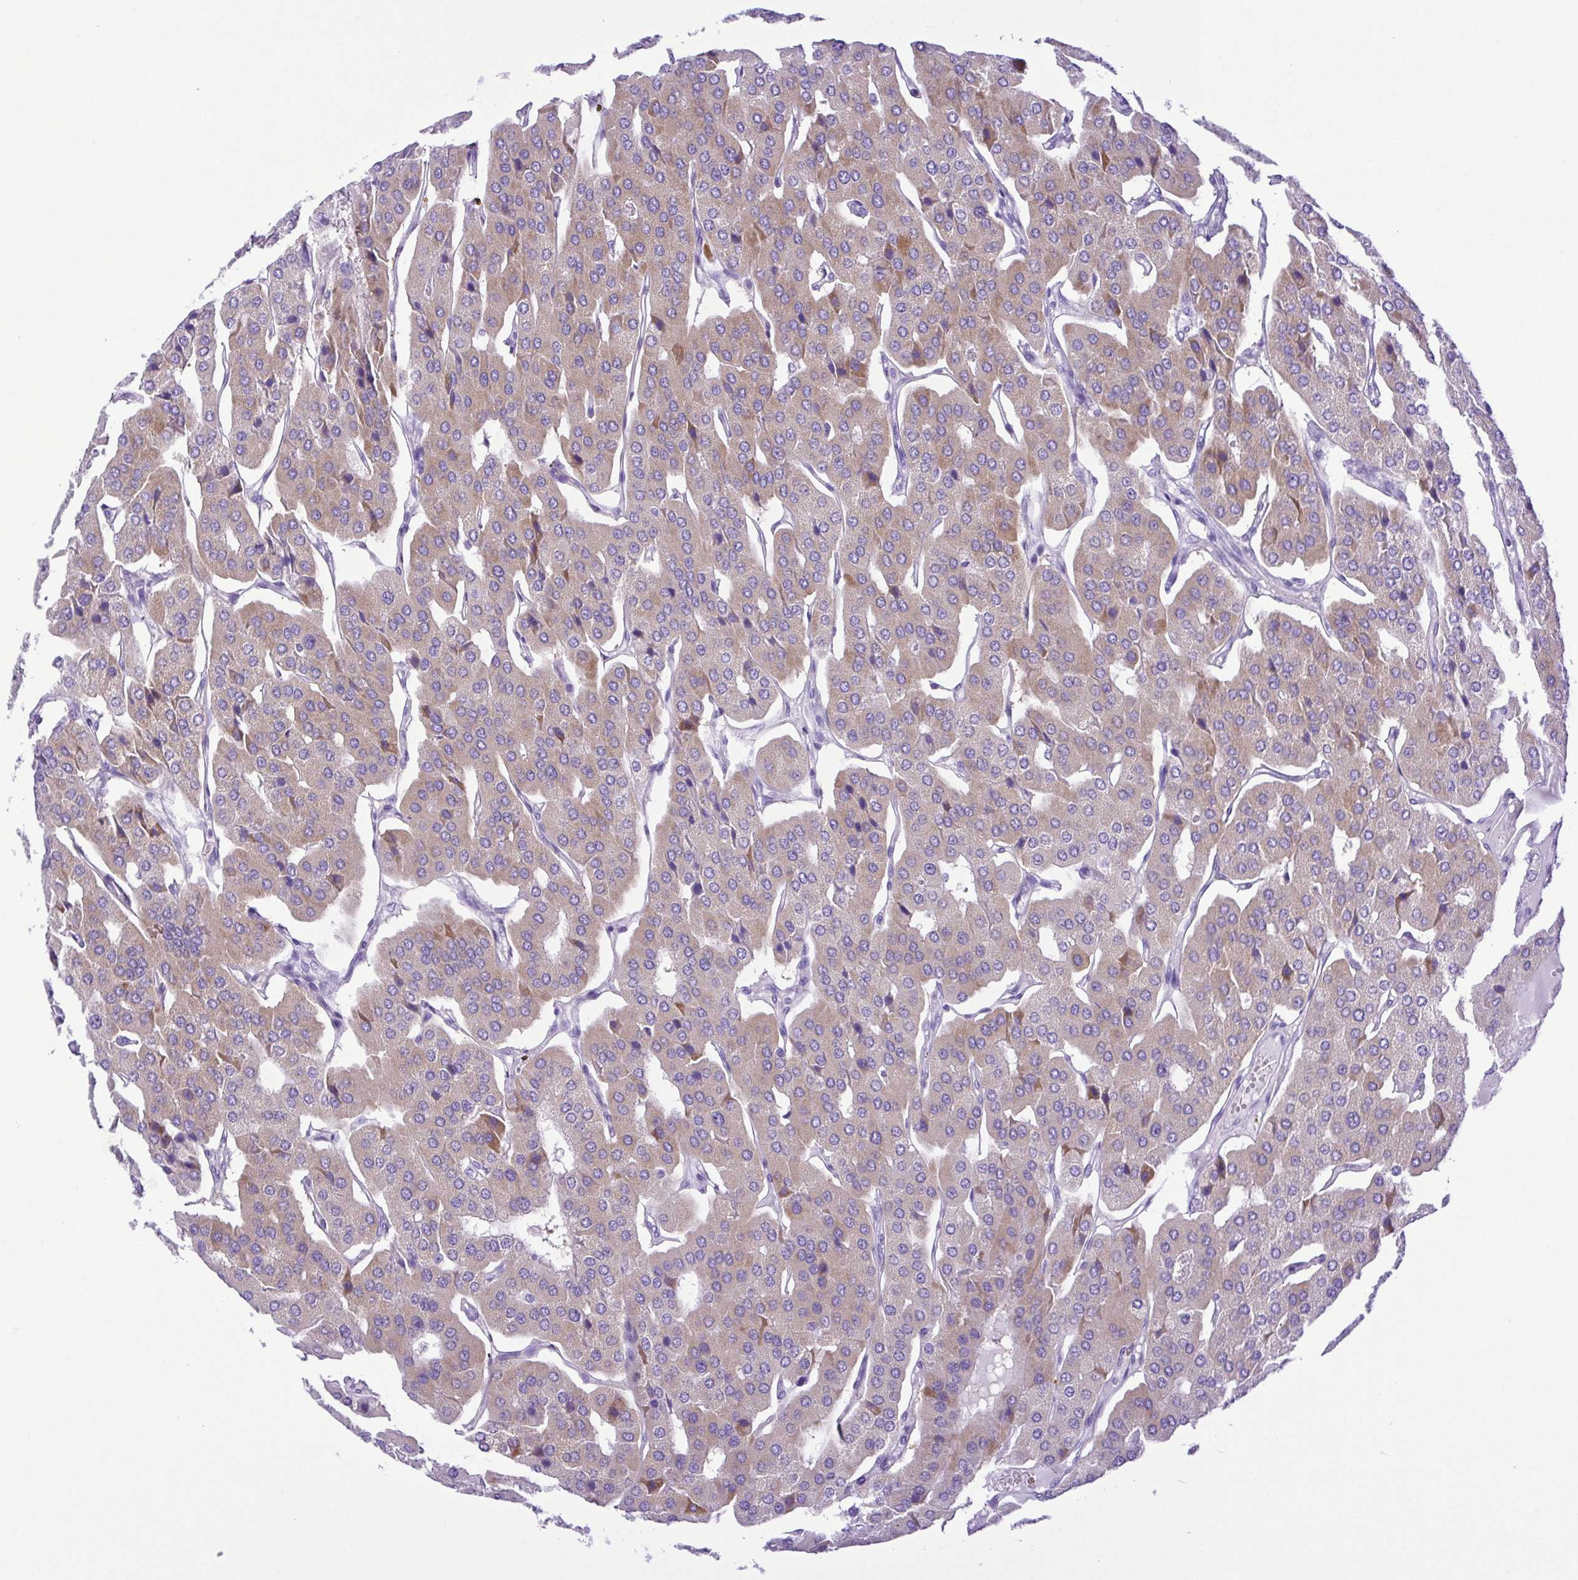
{"staining": {"intensity": "weak", "quantity": ">75%", "location": "cytoplasmic/membranous"}, "tissue": "parathyroid gland", "cell_type": "Glandular cells", "image_type": "normal", "snomed": [{"axis": "morphology", "description": "Normal tissue, NOS"}, {"axis": "morphology", "description": "Adenoma, NOS"}, {"axis": "topography", "description": "Parathyroid gland"}], "caption": "Brown immunohistochemical staining in normal parathyroid gland displays weak cytoplasmic/membranous positivity in approximately >75% of glandular cells. The staining was performed using DAB (3,3'-diaminobenzidine) to visualize the protein expression in brown, while the nuclei were stained in blue with hematoxylin (Magnification: 20x).", "gene": "SYT1", "patient": {"sex": "female", "age": 86}}